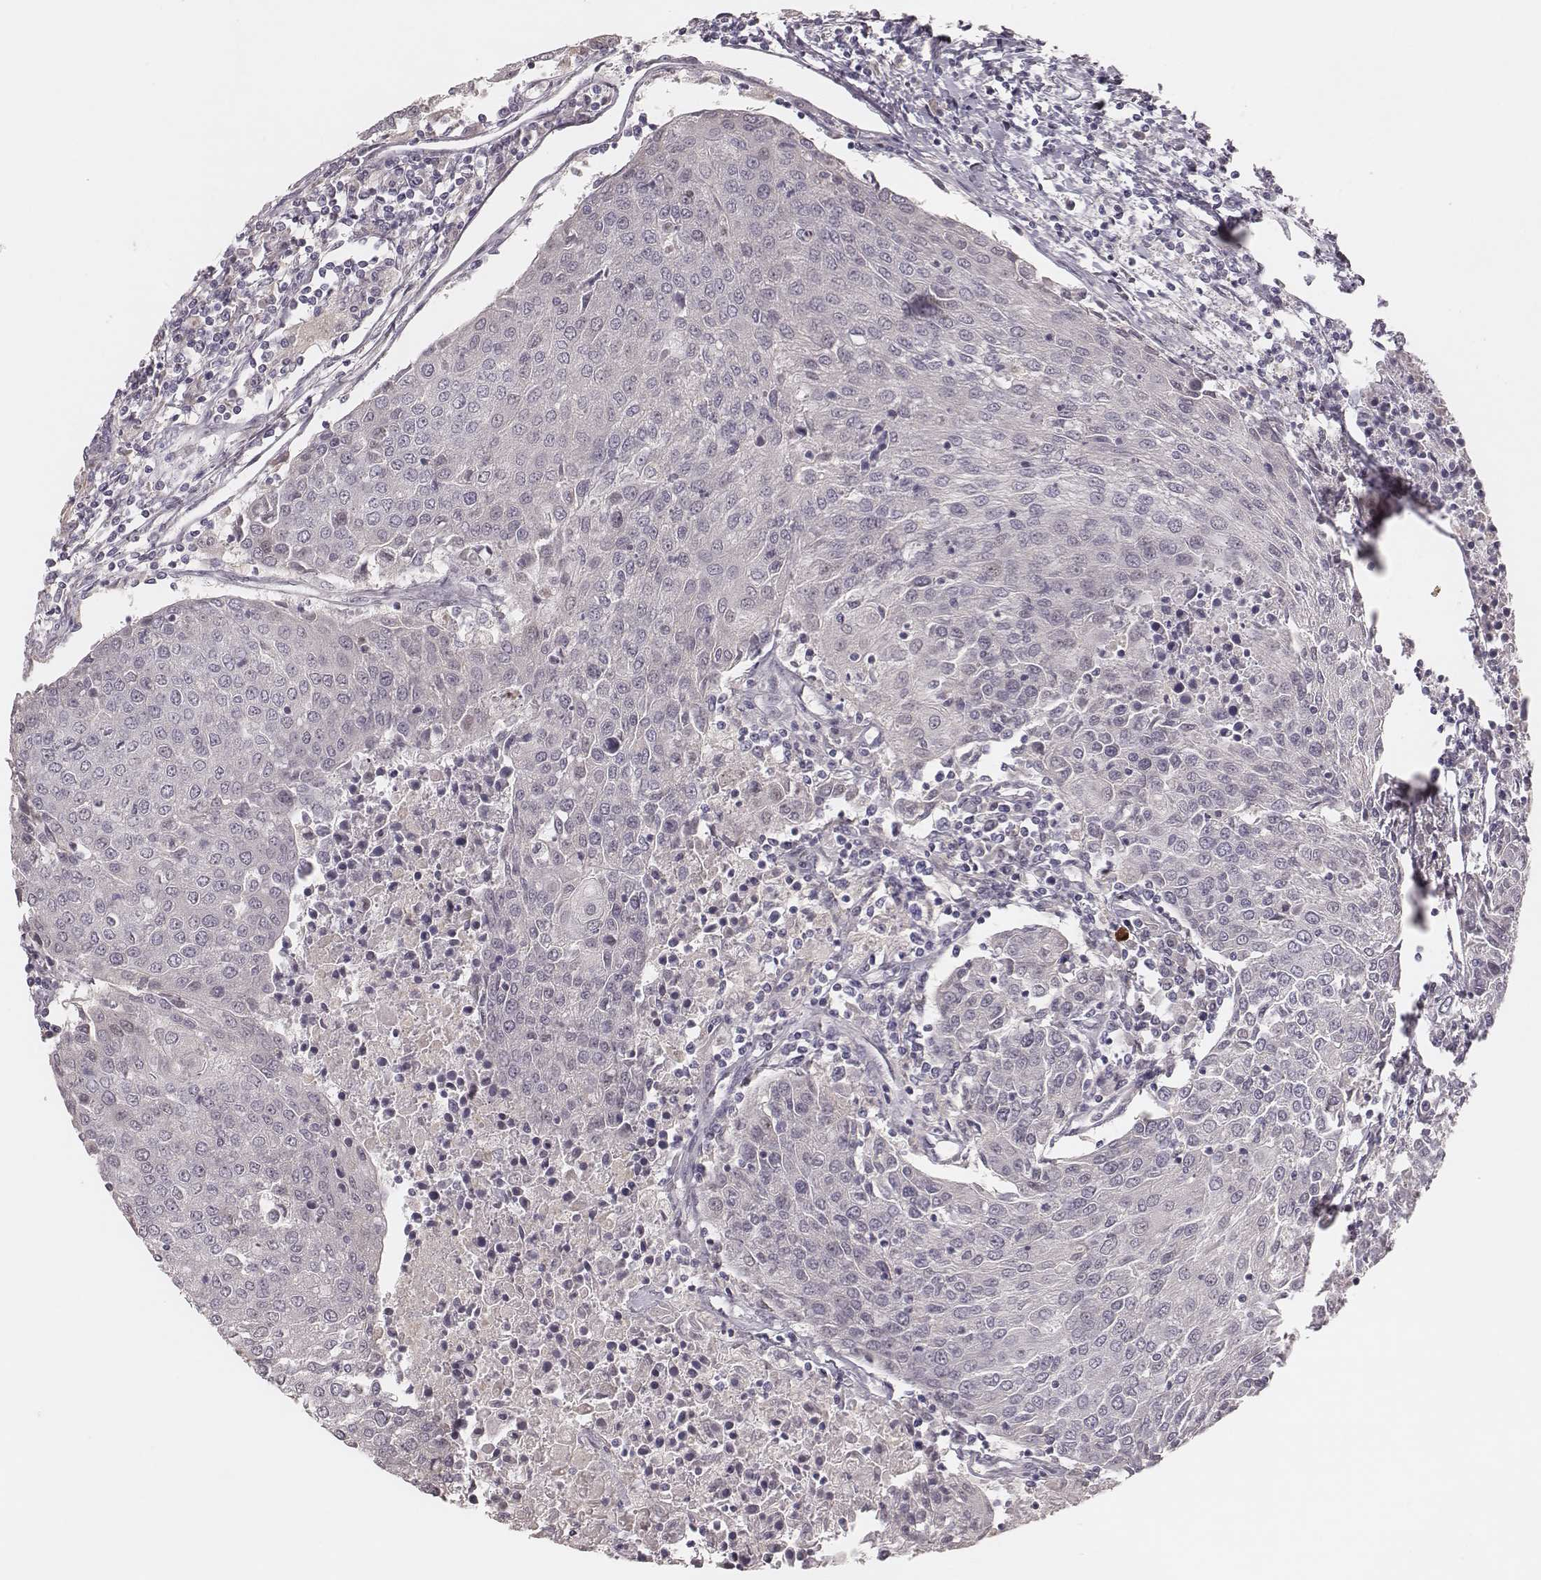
{"staining": {"intensity": "negative", "quantity": "none", "location": "none"}, "tissue": "urothelial cancer", "cell_type": "Tumor cells", "image_type": "cancer", "snomed": [{"axis": "morphology", "description": "Urothelial carcinoma, High grade"}, {"axis": "topography", "description": "Urinary bladder"}], "caption": "Immunohistochemistry (IHC) histopathology image of human urothelial cancer stained for a protein (brown), which exhibits no expression in tumor cells.", "gene": "FAM13B", "patient": {"sex": "female", "age": 85}}